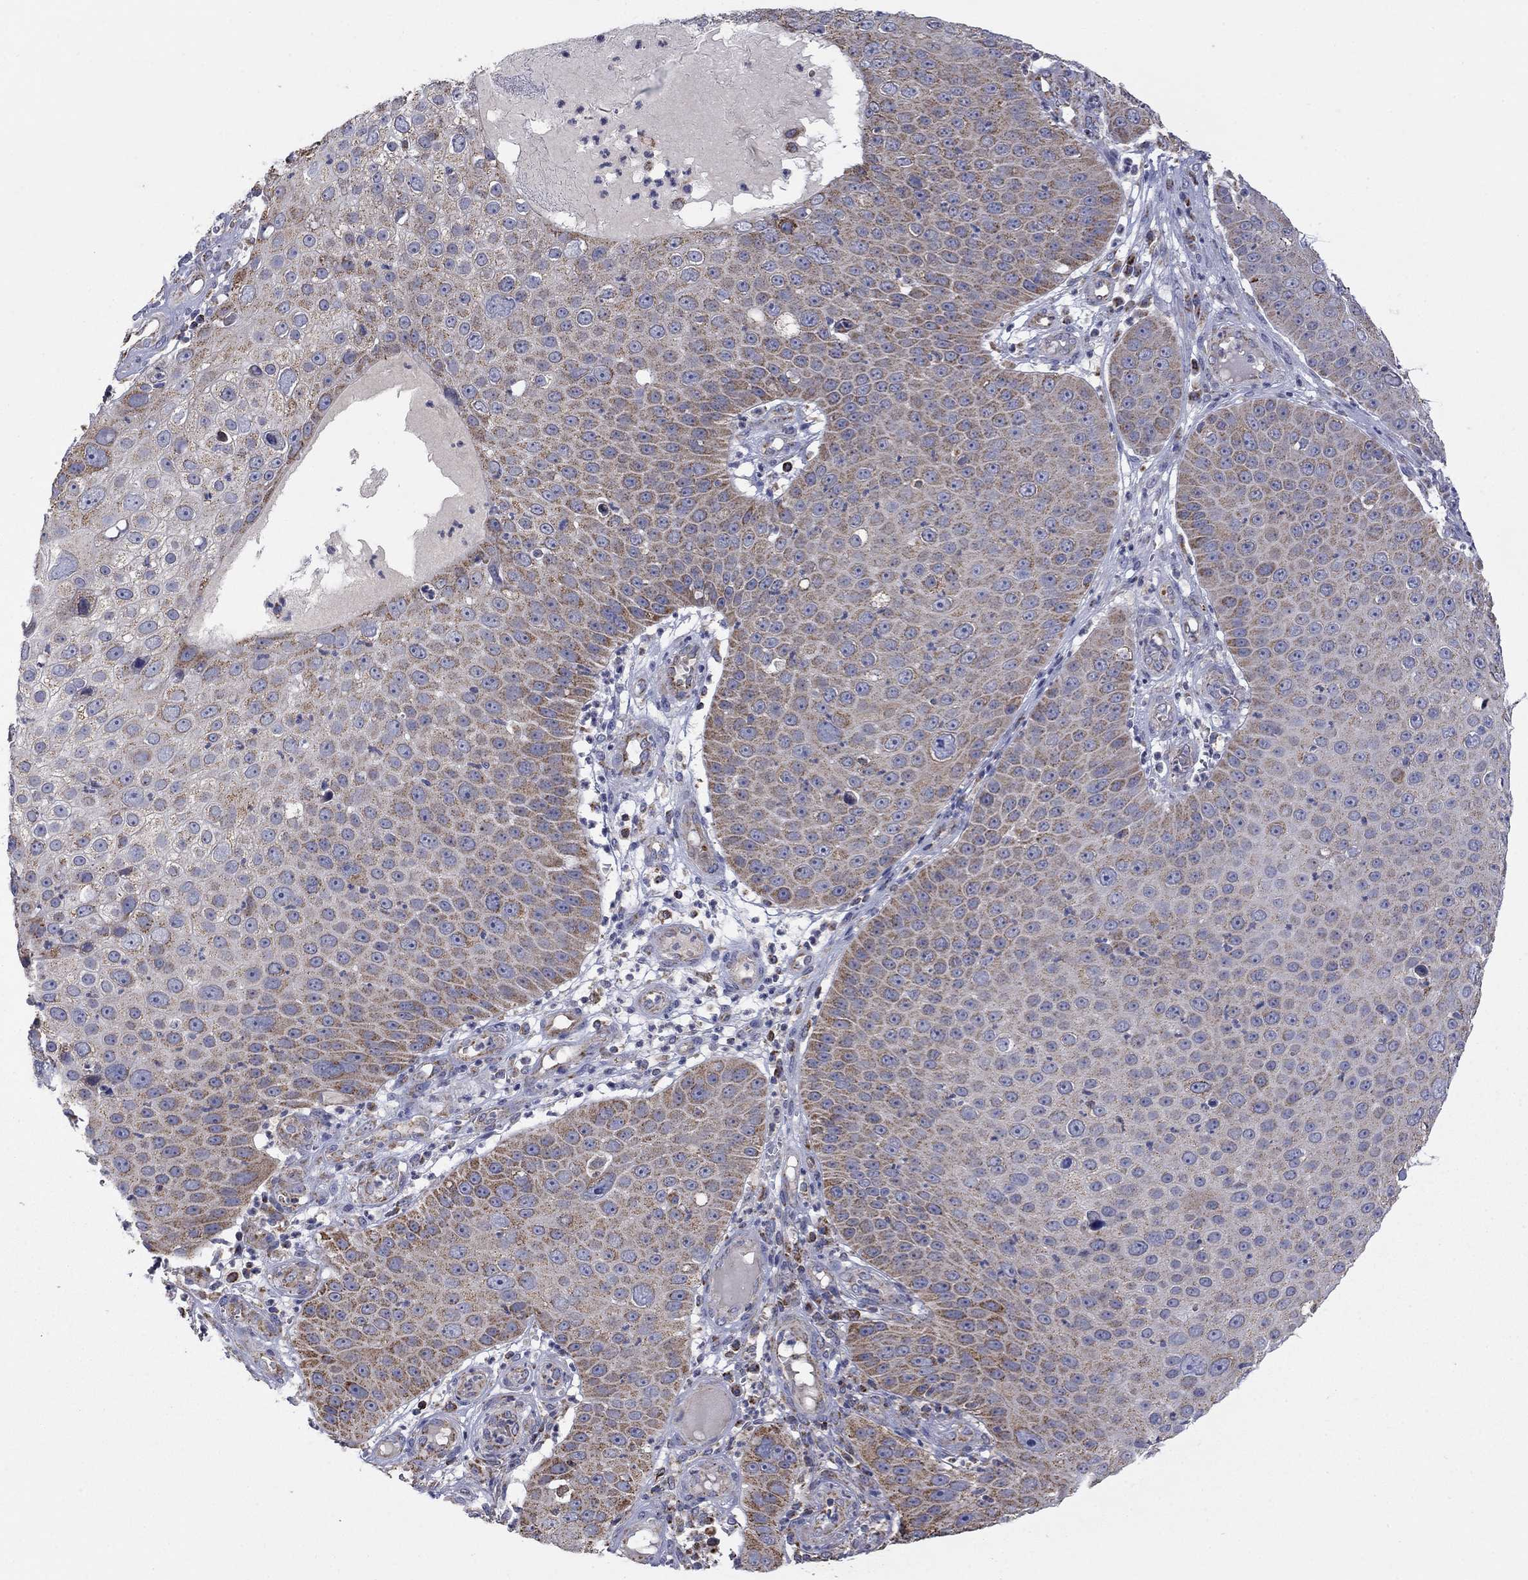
{"staining": {"intensity": "moderate", "quantity": "25%-75%", "location": "cytoplasmic/membranous"}, "tissue": "skin cancer", "cell_type": "Tumor cells", "image_type": "cancer", "snomed": [{"axis": "morphology", "description": "Squamous cell carcinoma, NOS"}, {"axis": "topography", "description": "Skin"}], "caption": "Tumor cells reveal moderate cytoplasmic/membranous positivity in about 25%-75% of cells in skin squamous cell carcinoma.", "gene": "HPS5", "patient": {"sex": "male", "age": 71}}